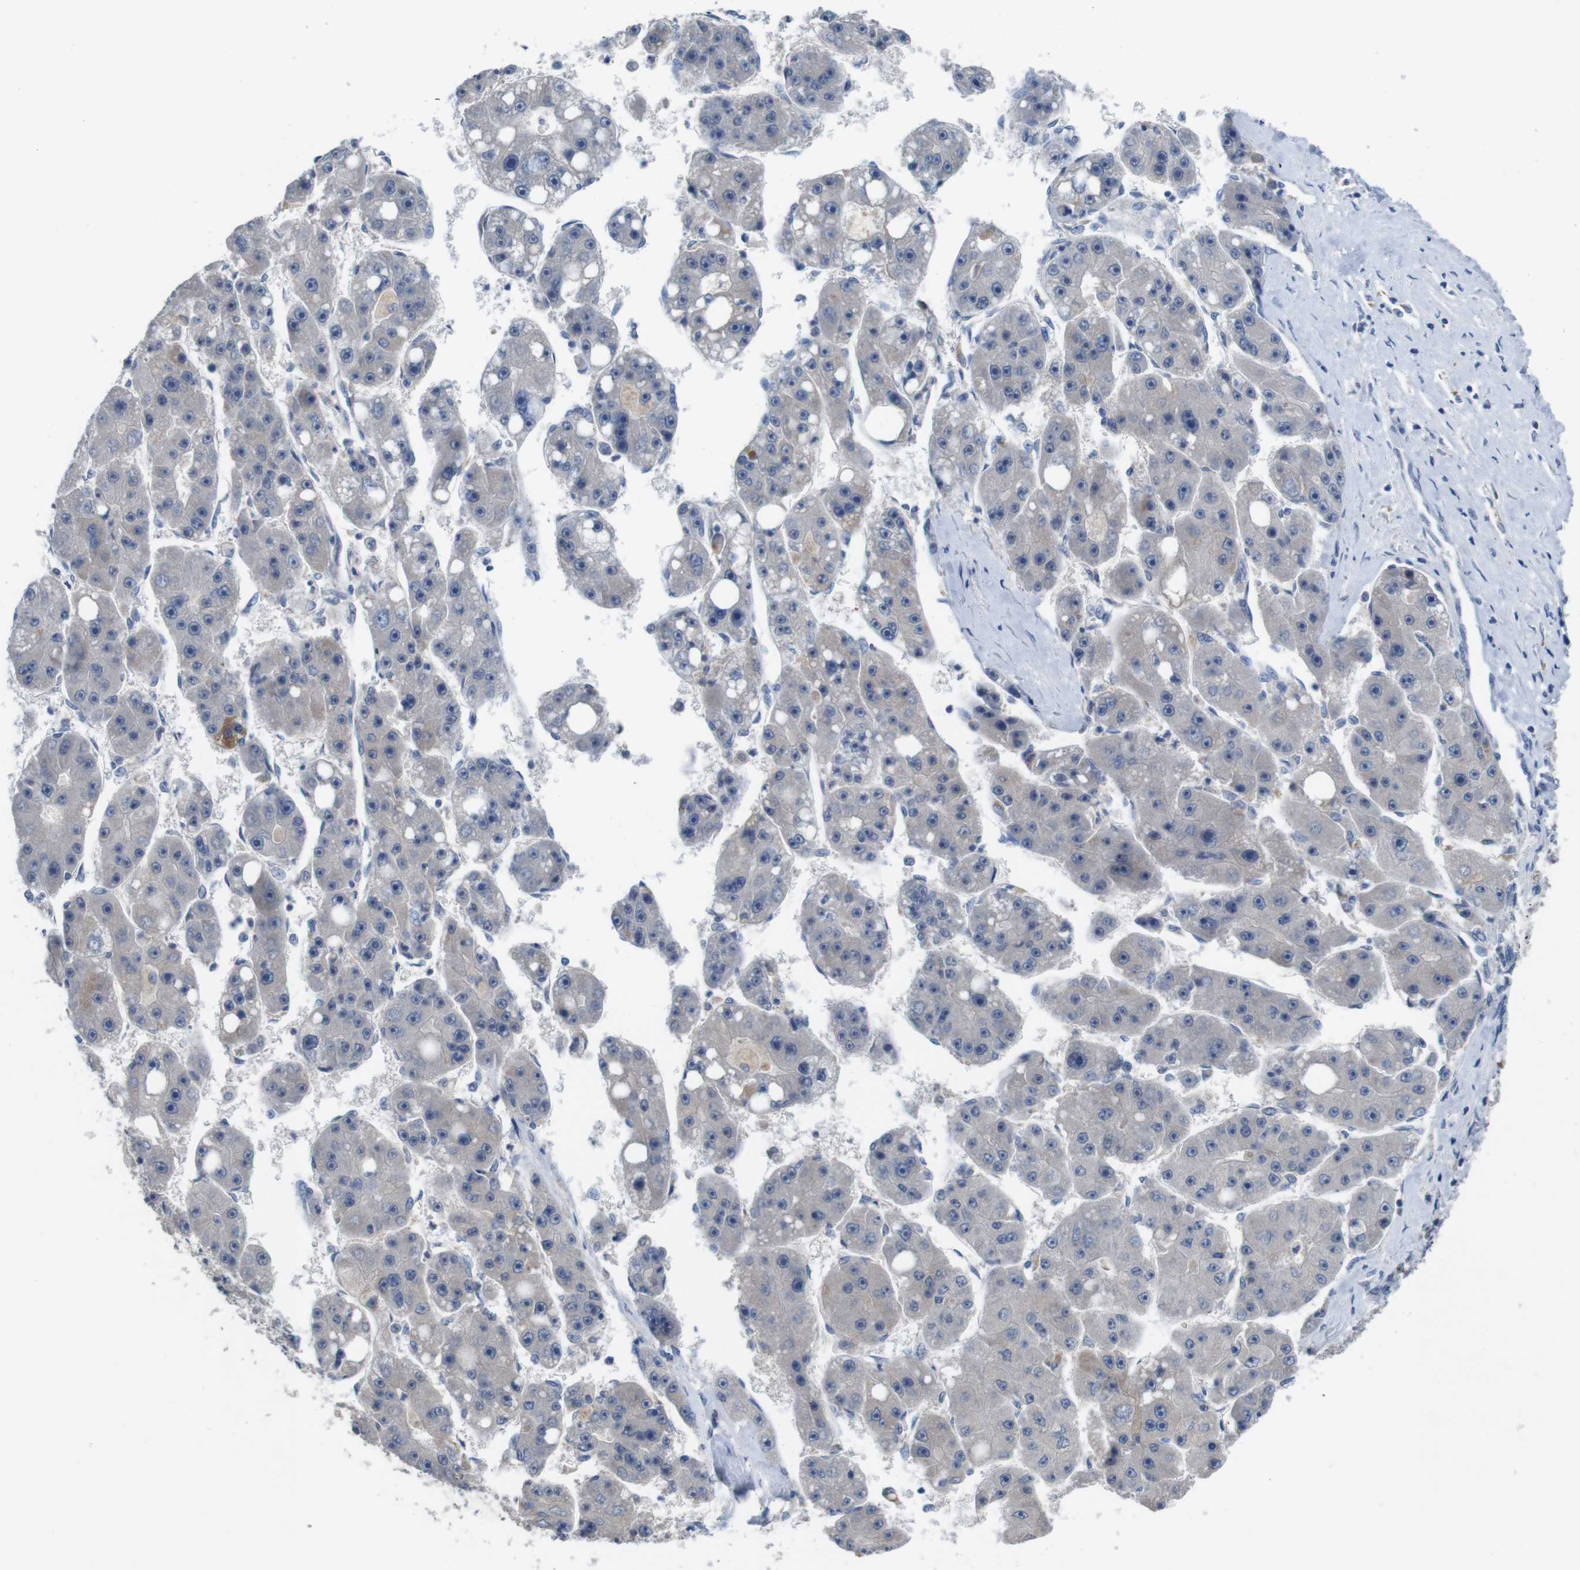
{"staining": {"intensity": "moderate", "quantity": "<25%", "location": "cytoplasmic/membranous"}, "tissue": "liver cancer", "cell_type": "Tumor cells", "image_type": "cancer", "snomed": [{"axis": "morphology", "description": "Carcinoma, Hepatocellular, NOS"}, {"axis": "topography", "description": "Liver"}], "caption": "IHC photomicrograph of neoplastic tissue: liver hepatocellular carcinoma stained using IHC demonstrates low levels of moderate protein expression localized specifically in the cytoplasmic/membranous of tumor cells, appearing as a cytoplasmic/membranous brown color.", "gene": "SLC2A8", "patient": {"sex": "female", "age": 61}}